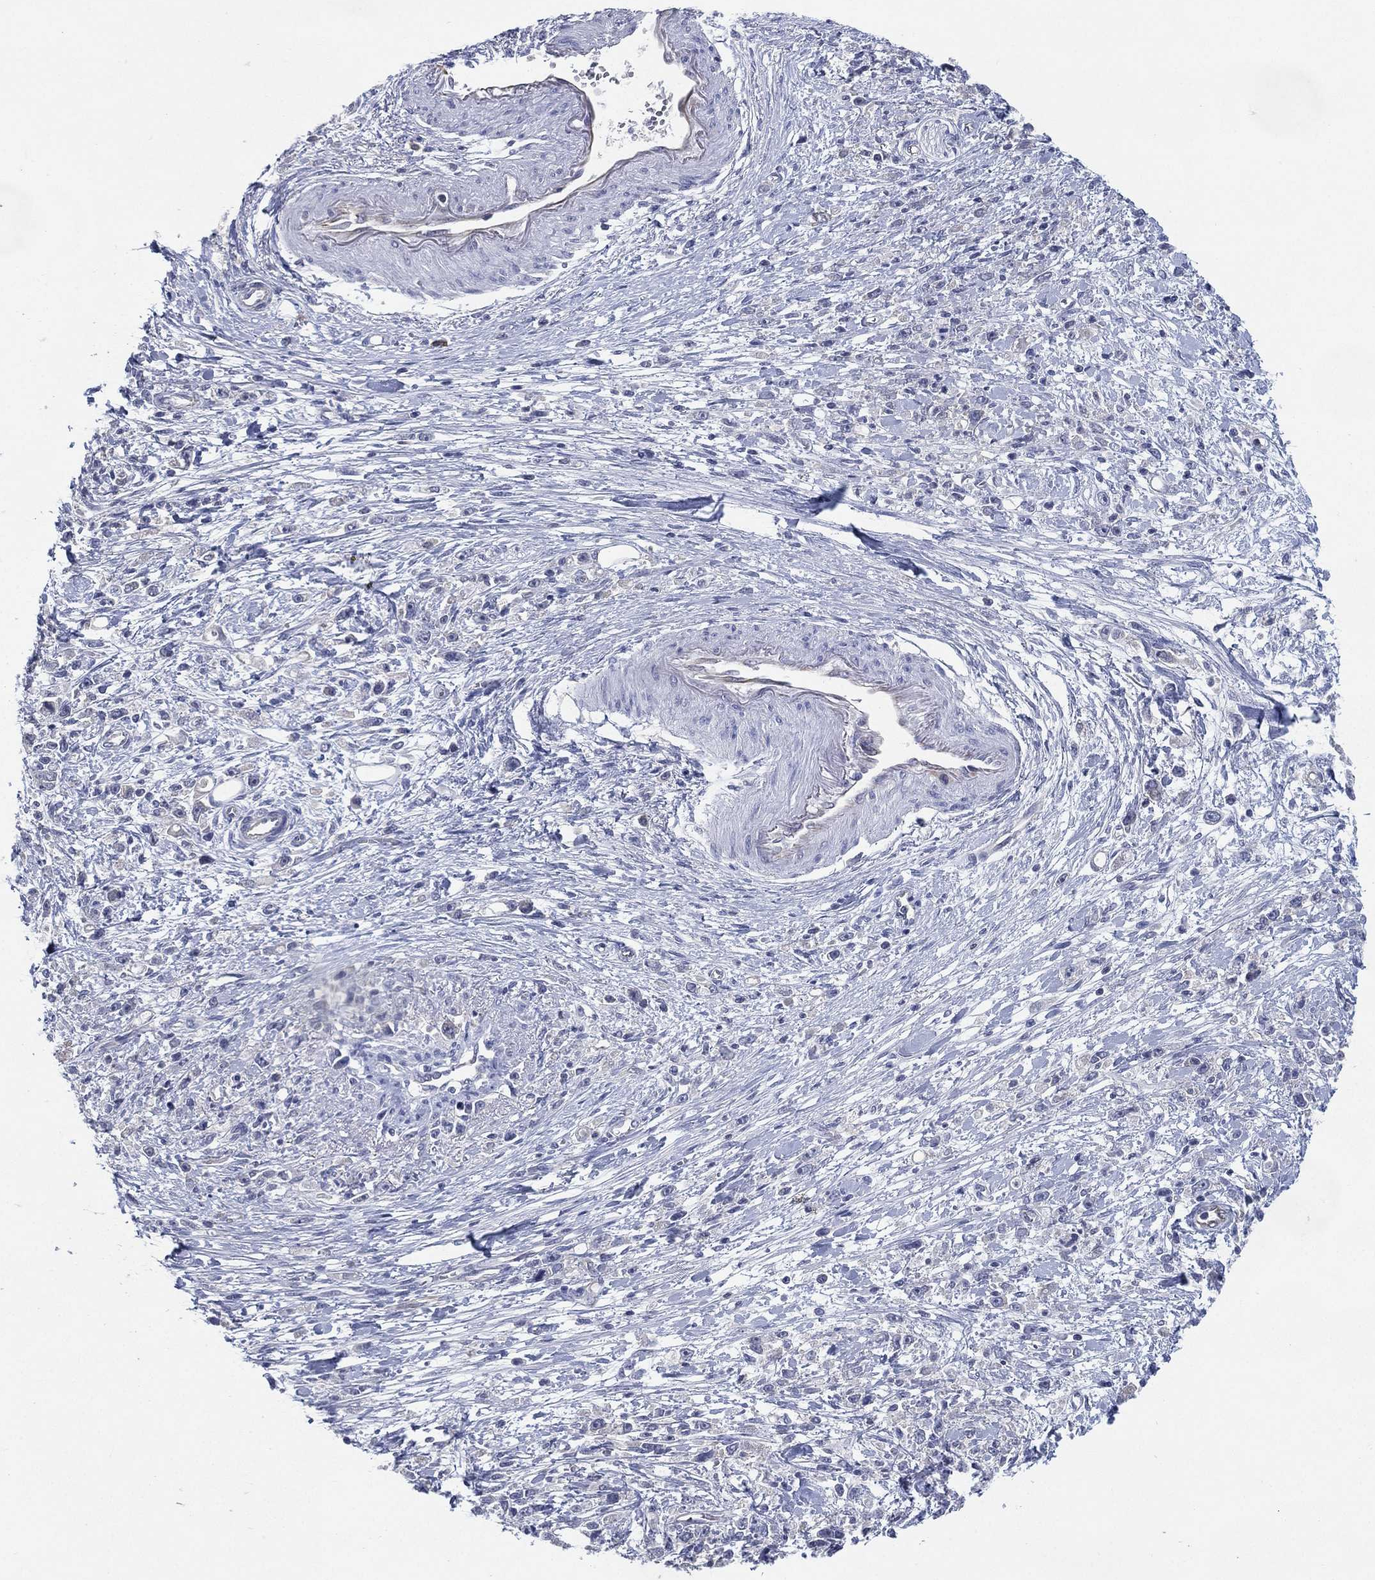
{"staining": {"intensity": "negative", "quantity": "none", "location": "none"}, "tissue": "stomach cancer", "cell_type": "Tumor cells", "image_type": "cancer", "snomed": [{"axis": "morphology", "description": "Adenocarcinoma, NOS"}, {"axis": "topography", "description": "Stomach"}], "caption": "Tumor cells show no significant staining in adenocarcinoma (stomach).", "gene": "KRT35", "patient": {"sex": "female", "age": 59}}